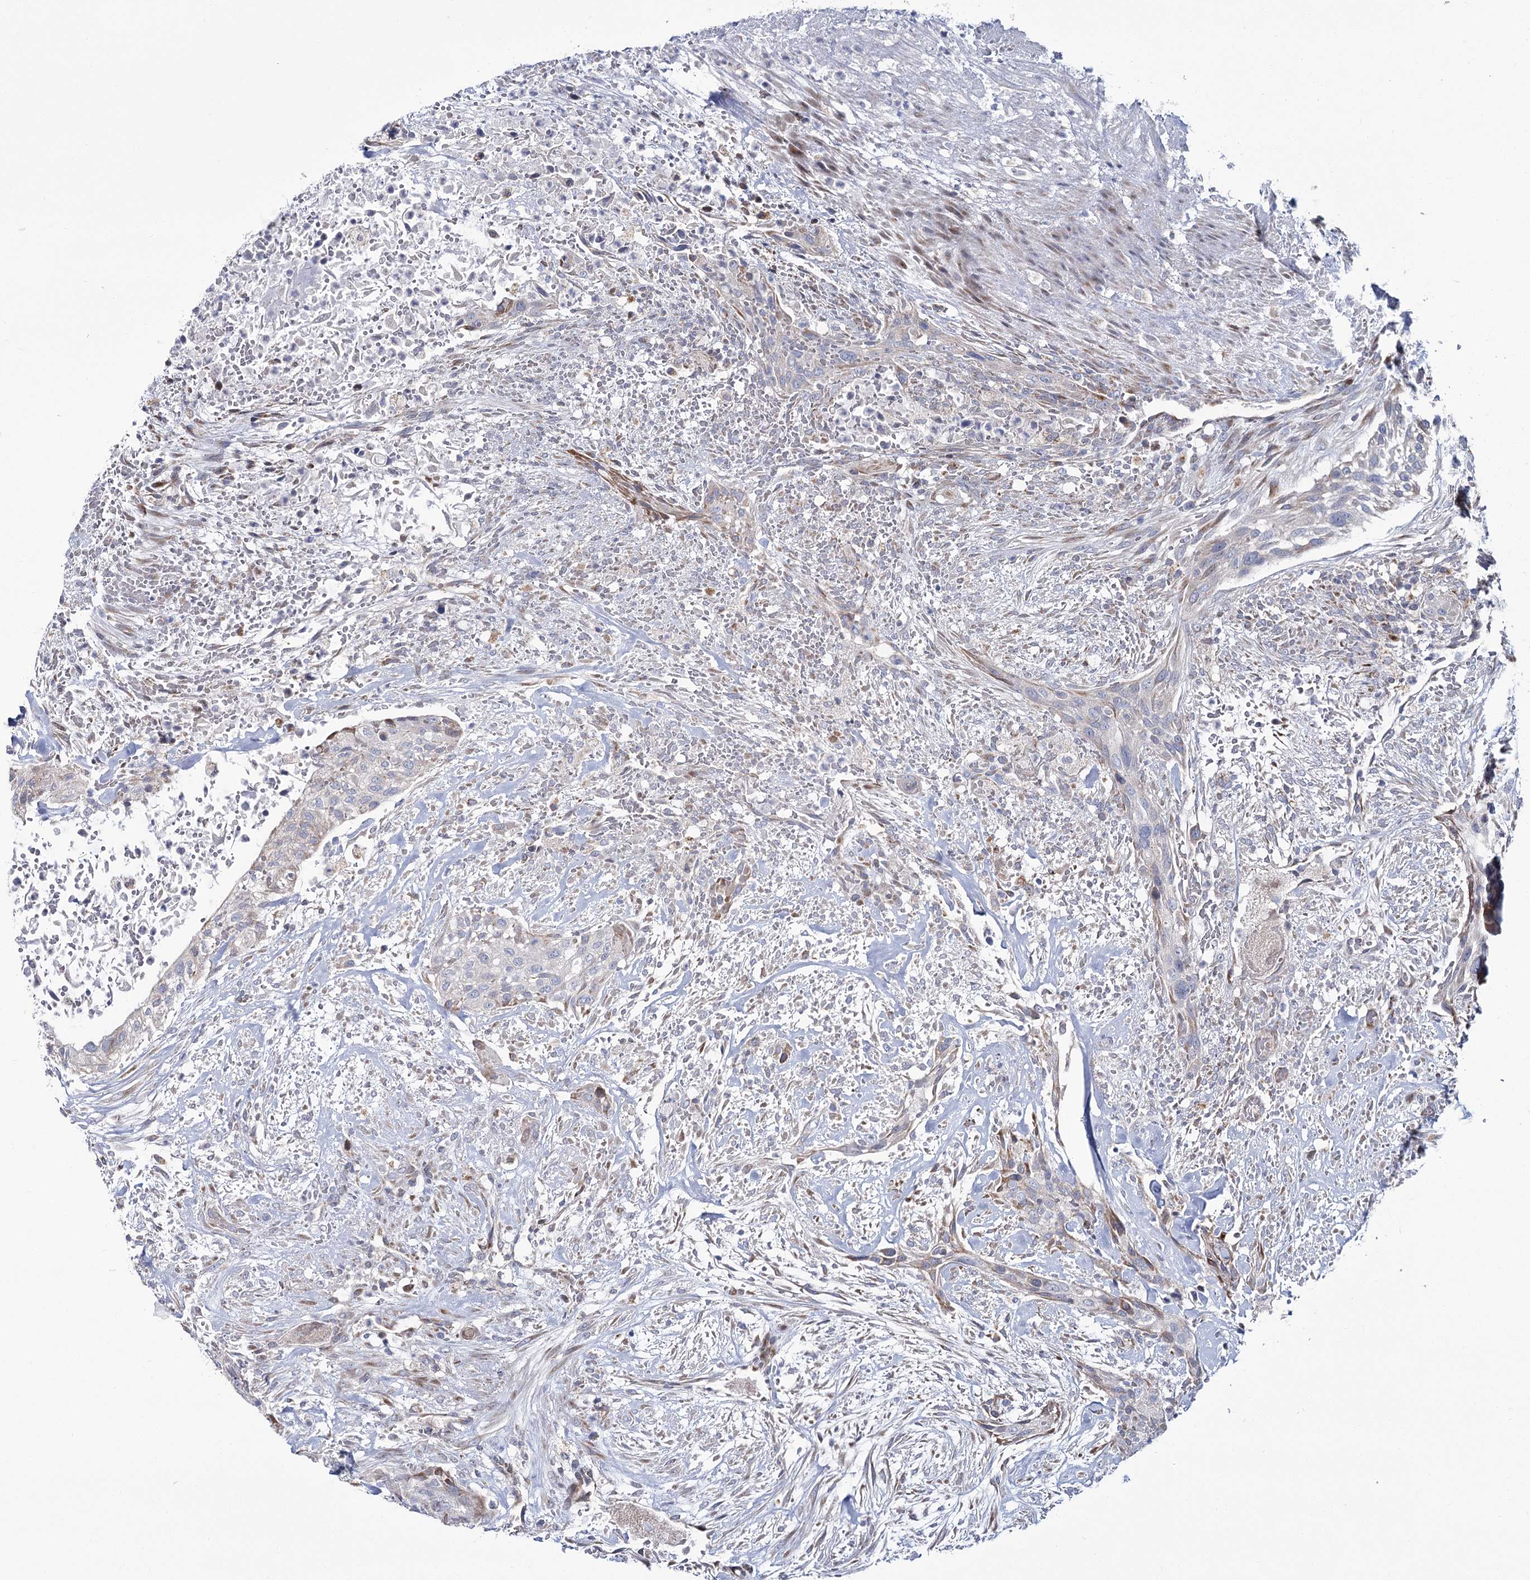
{"staining": {"intensity": "negative", "quantity": "none", "location": "none"}, "tissue": "urothelial cancer", "cell_type": "Tumor cells", "image_type": "cancer", "snomed": [{"axis": "morphology", "description": "Urothelial carcinoma, High grade"}, {"axis": "topography", "description": "Urinary bladder"}], "caption": "Immunohistochemistry (IHC) of high-grade urothelial carcinoma shows no expression in tumor cells. (Immunohistochemistry (IHC), brightfield microscopy, high magnification).", "gene": "CPLANE1", "patient": {"sex": "male", "age": 35}}